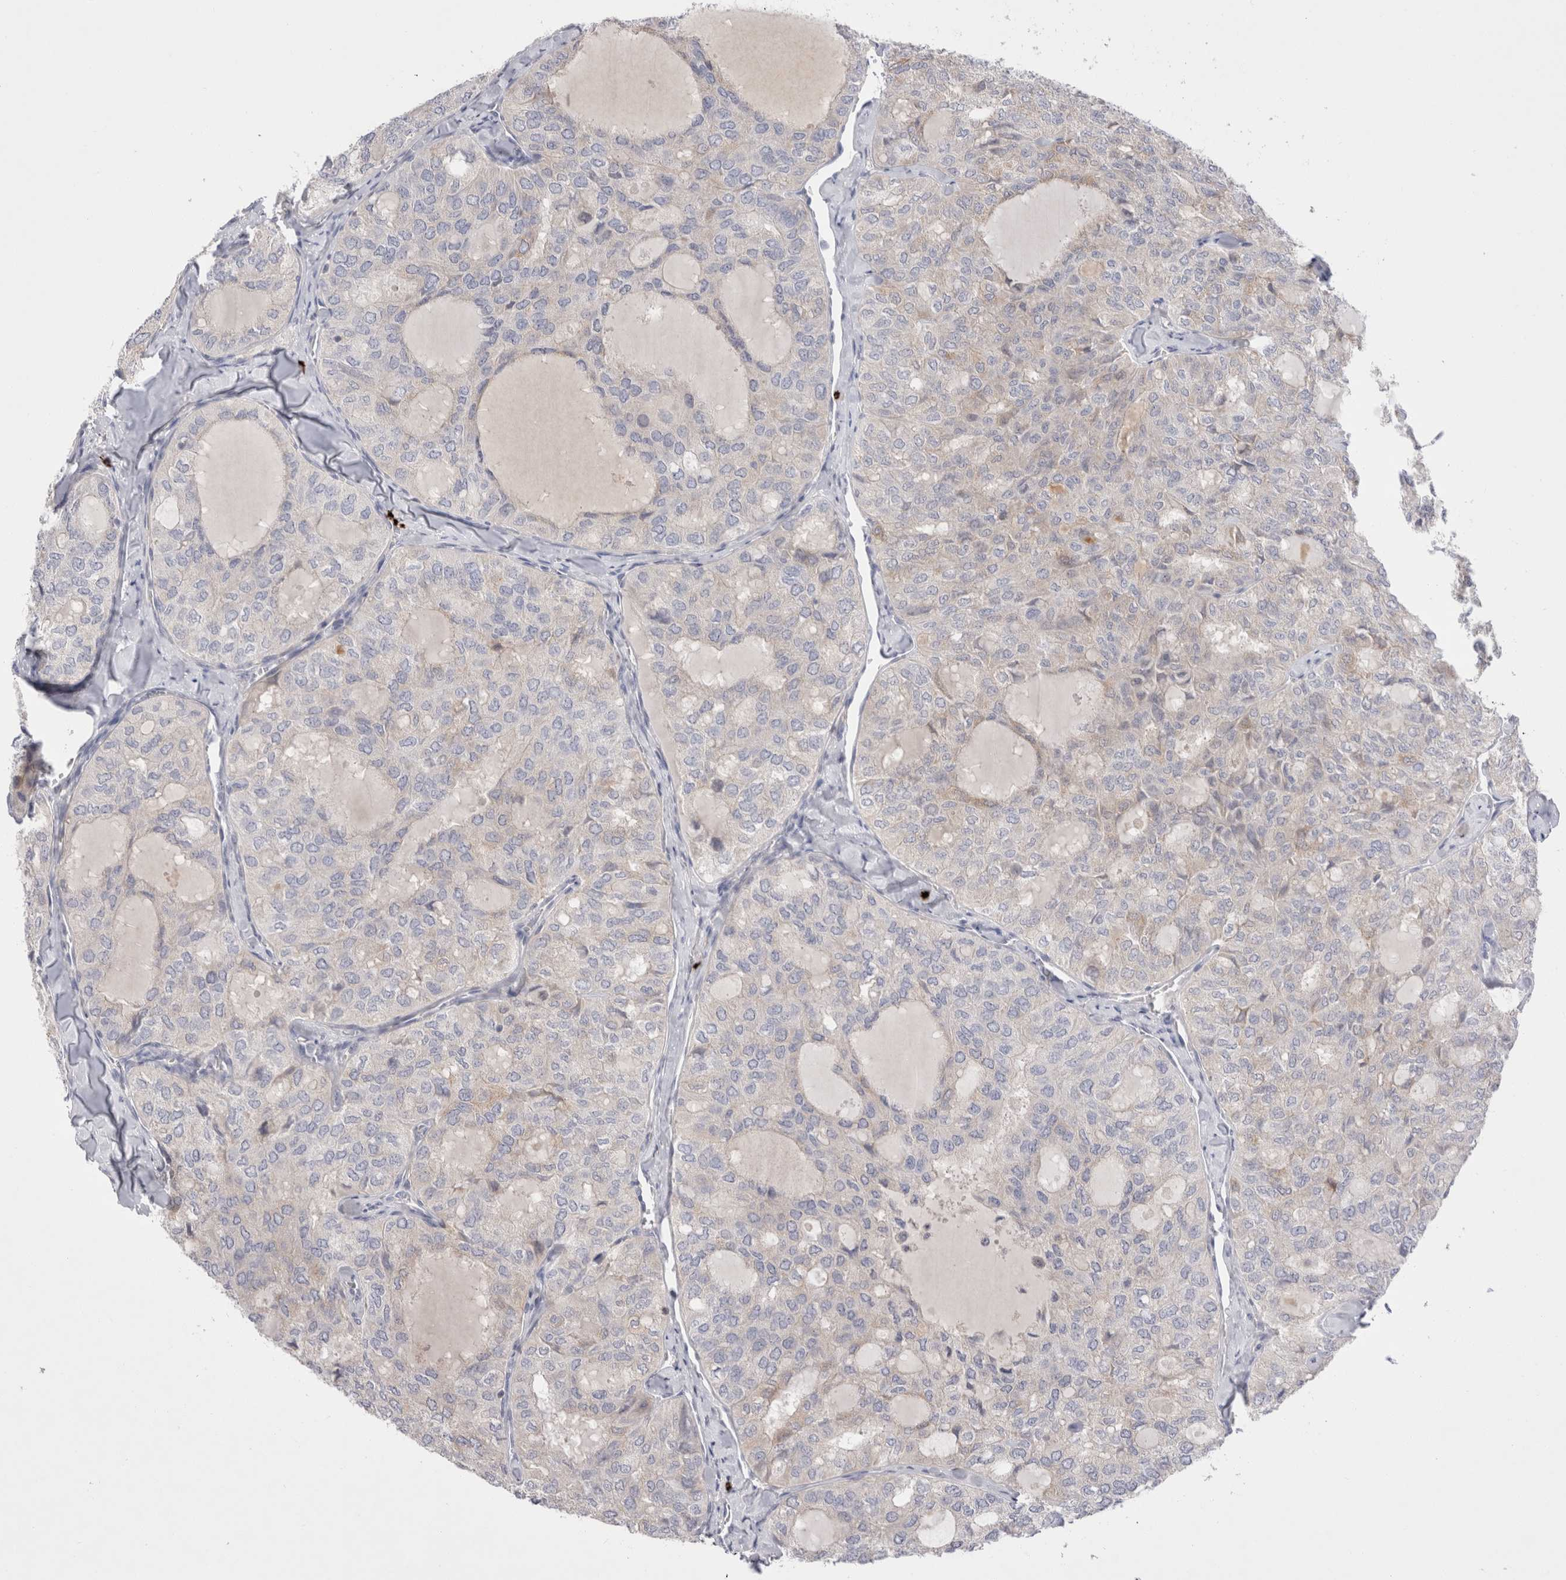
{"staining": {"intensity": "weak", "quantity": "<25%", "location": "cytoplasmic/membranous"}, "tissue": "thyroid cancer", "cell_type": "Tumor cells", "image_type": "cancer", "snomed": [{"axis": "morphology", "description": "Follicular adenoma carcinoma, NOS"}, {"axis": "topography", "description": "Thyroid gland"}], "caption": "Human thyroid cancer (follicular adenoma carcinoma) stained for a protein using immunohistochemistry demonstrates no staining in tumor cells.", "gene": "SPINK2", "patient": {"sex": "male", "age": 75}}